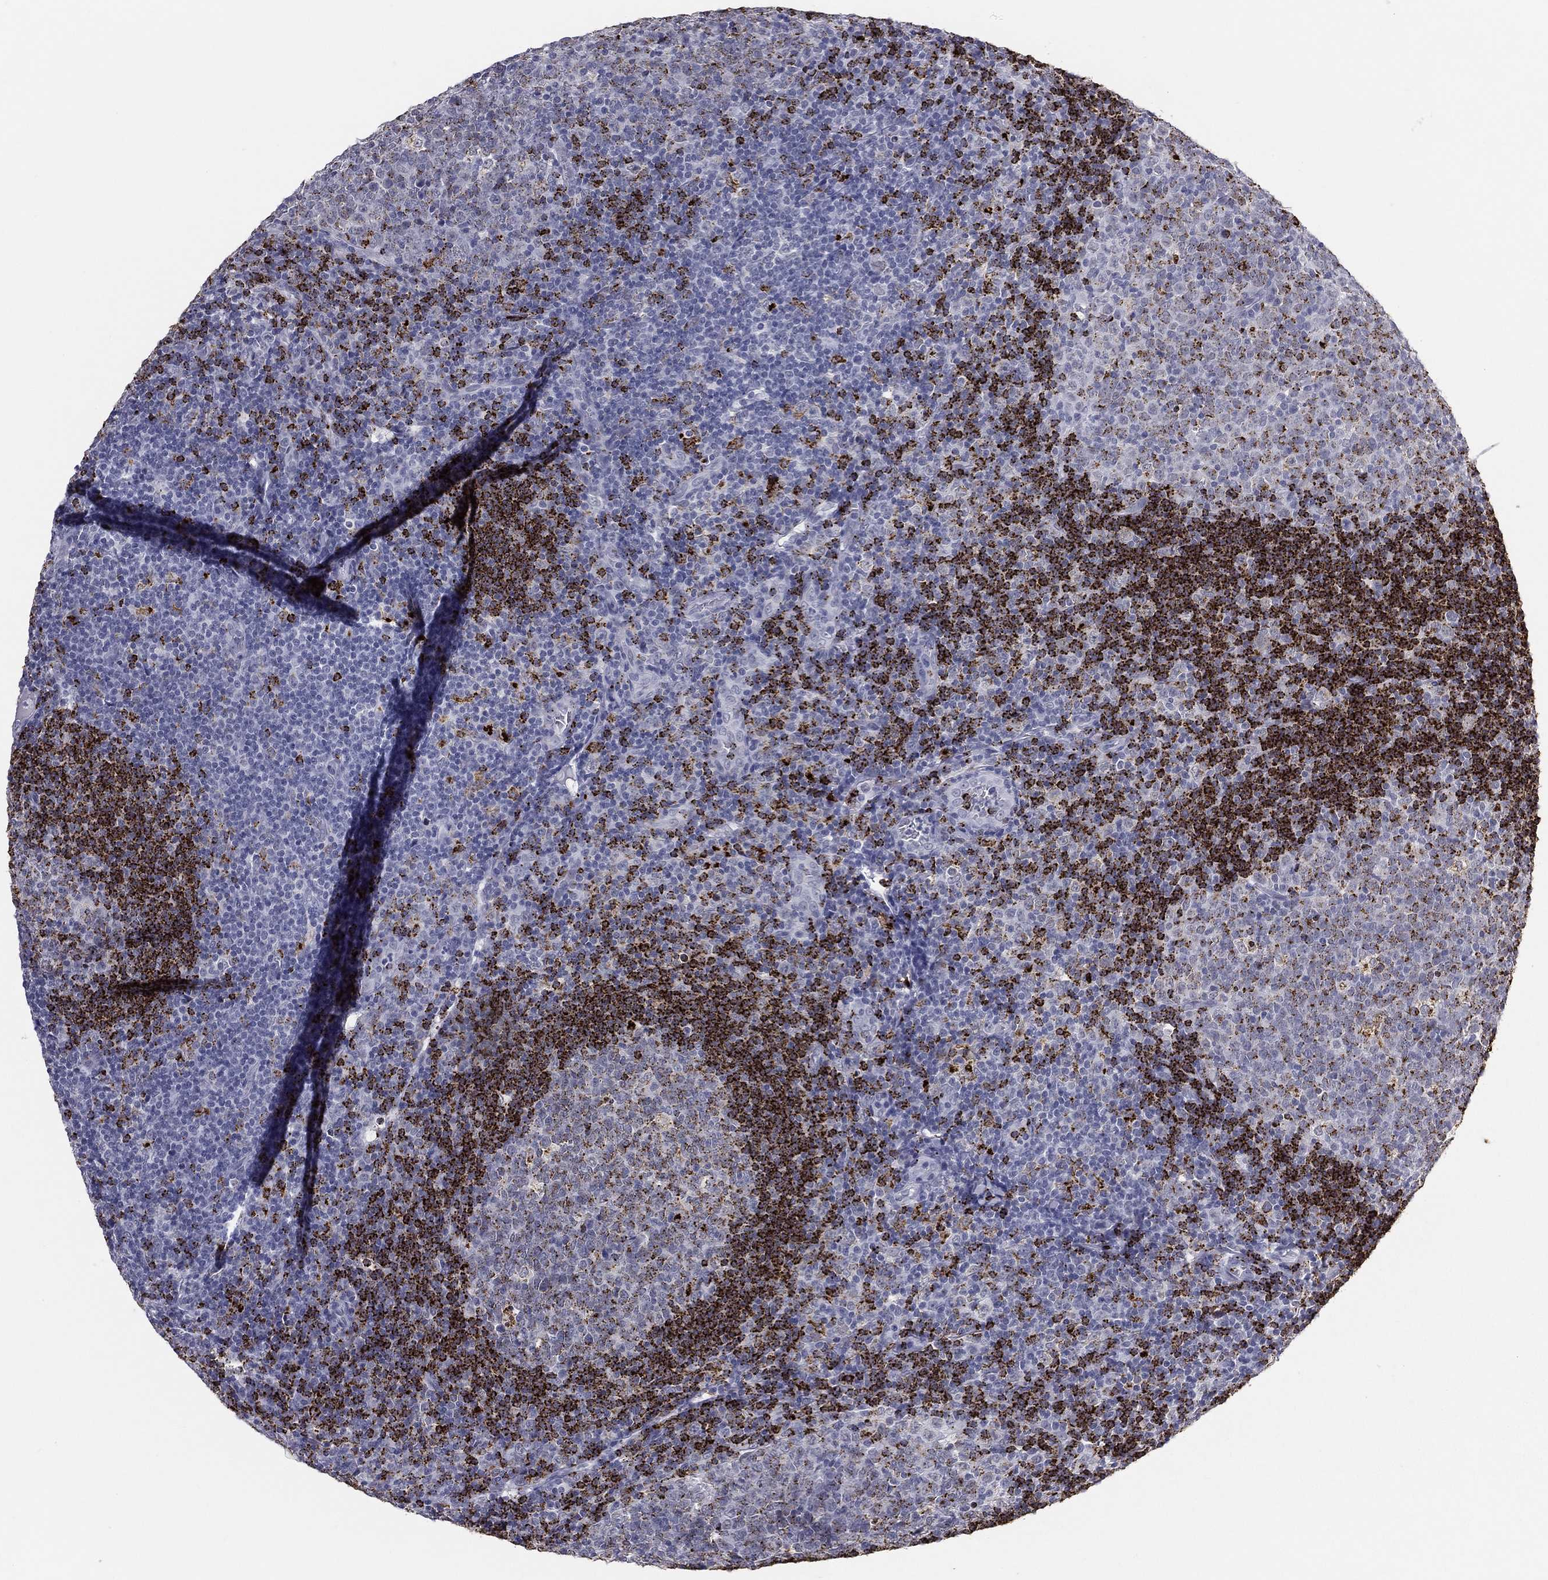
{"staining": {"intensity": "strong", "quantity": "<25%", "location": "cytoplasmic/membranous"}, "tissue": "tonsil", "cell_type": "Germinal center cells", "image_type": "normal", "snomed": [{"axis": "morphology", "description": "Normal tissue, NOS"}, {"axis": "topography", "description": "Tonsil"}], "caption": "Strong cytoplasmic/membranous staining is appreciated in approximately <25% of germinal center cells in normal tonsil.", "gene": "HLA", "patient": {"sex": "female", "age": 5}}